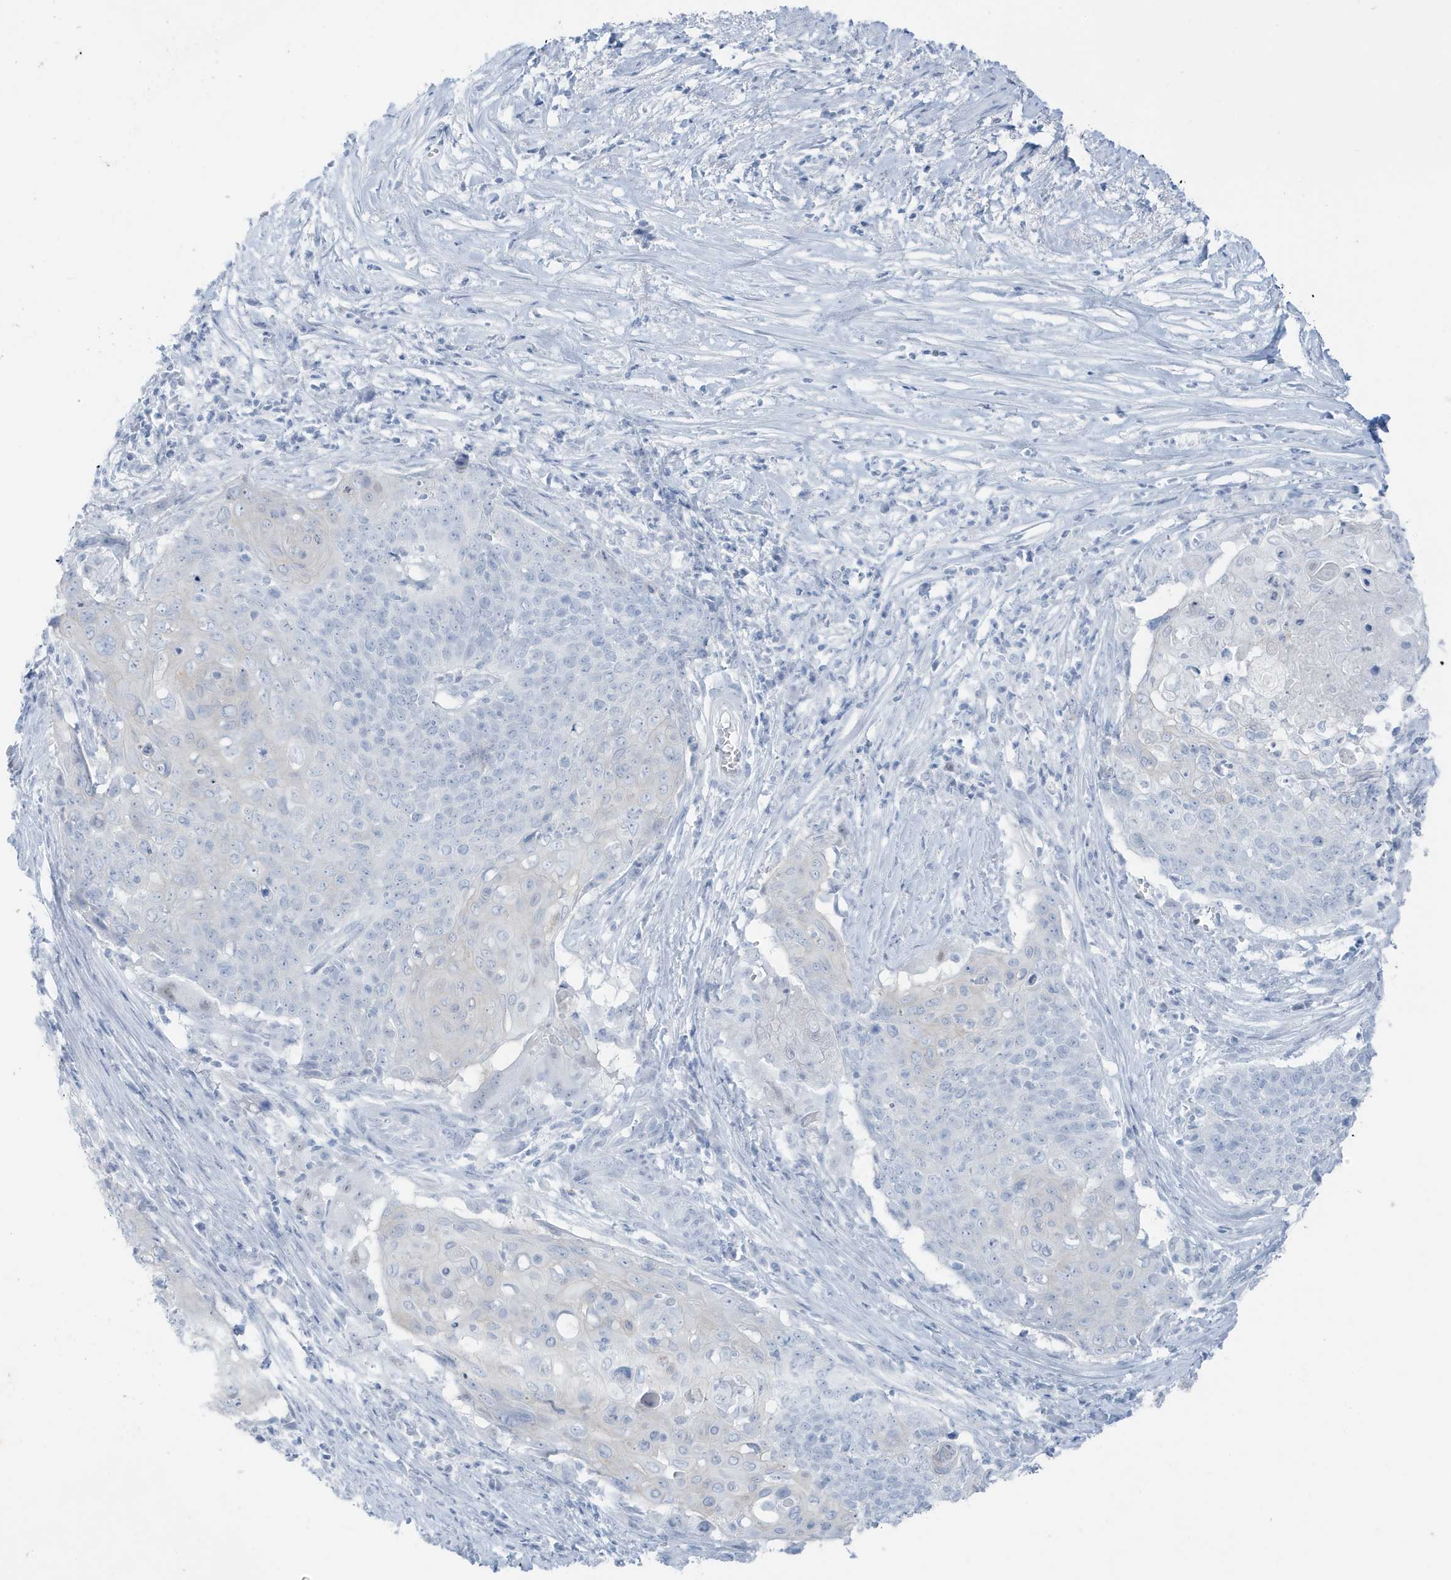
{"staining": {"intensity": "negative", "quantity": "none", "location": "none"}, "tissue": "cervical cancer", "cell_type": "Tumor cells", "image_type": "cancer", "snomed": [{"axis": "morphology", "description": "Squamous cell carcinoma, NOS"}, {"axis": "topography", "description": "Cervix"}], "caption": "High power microscopy image of an immunohistochemistry (IHC) image of cervical cancer, revealing no significant positivity in tumor cells.", "gene": "ZFP64", "patient": {"sex": "female", "age": 39}}